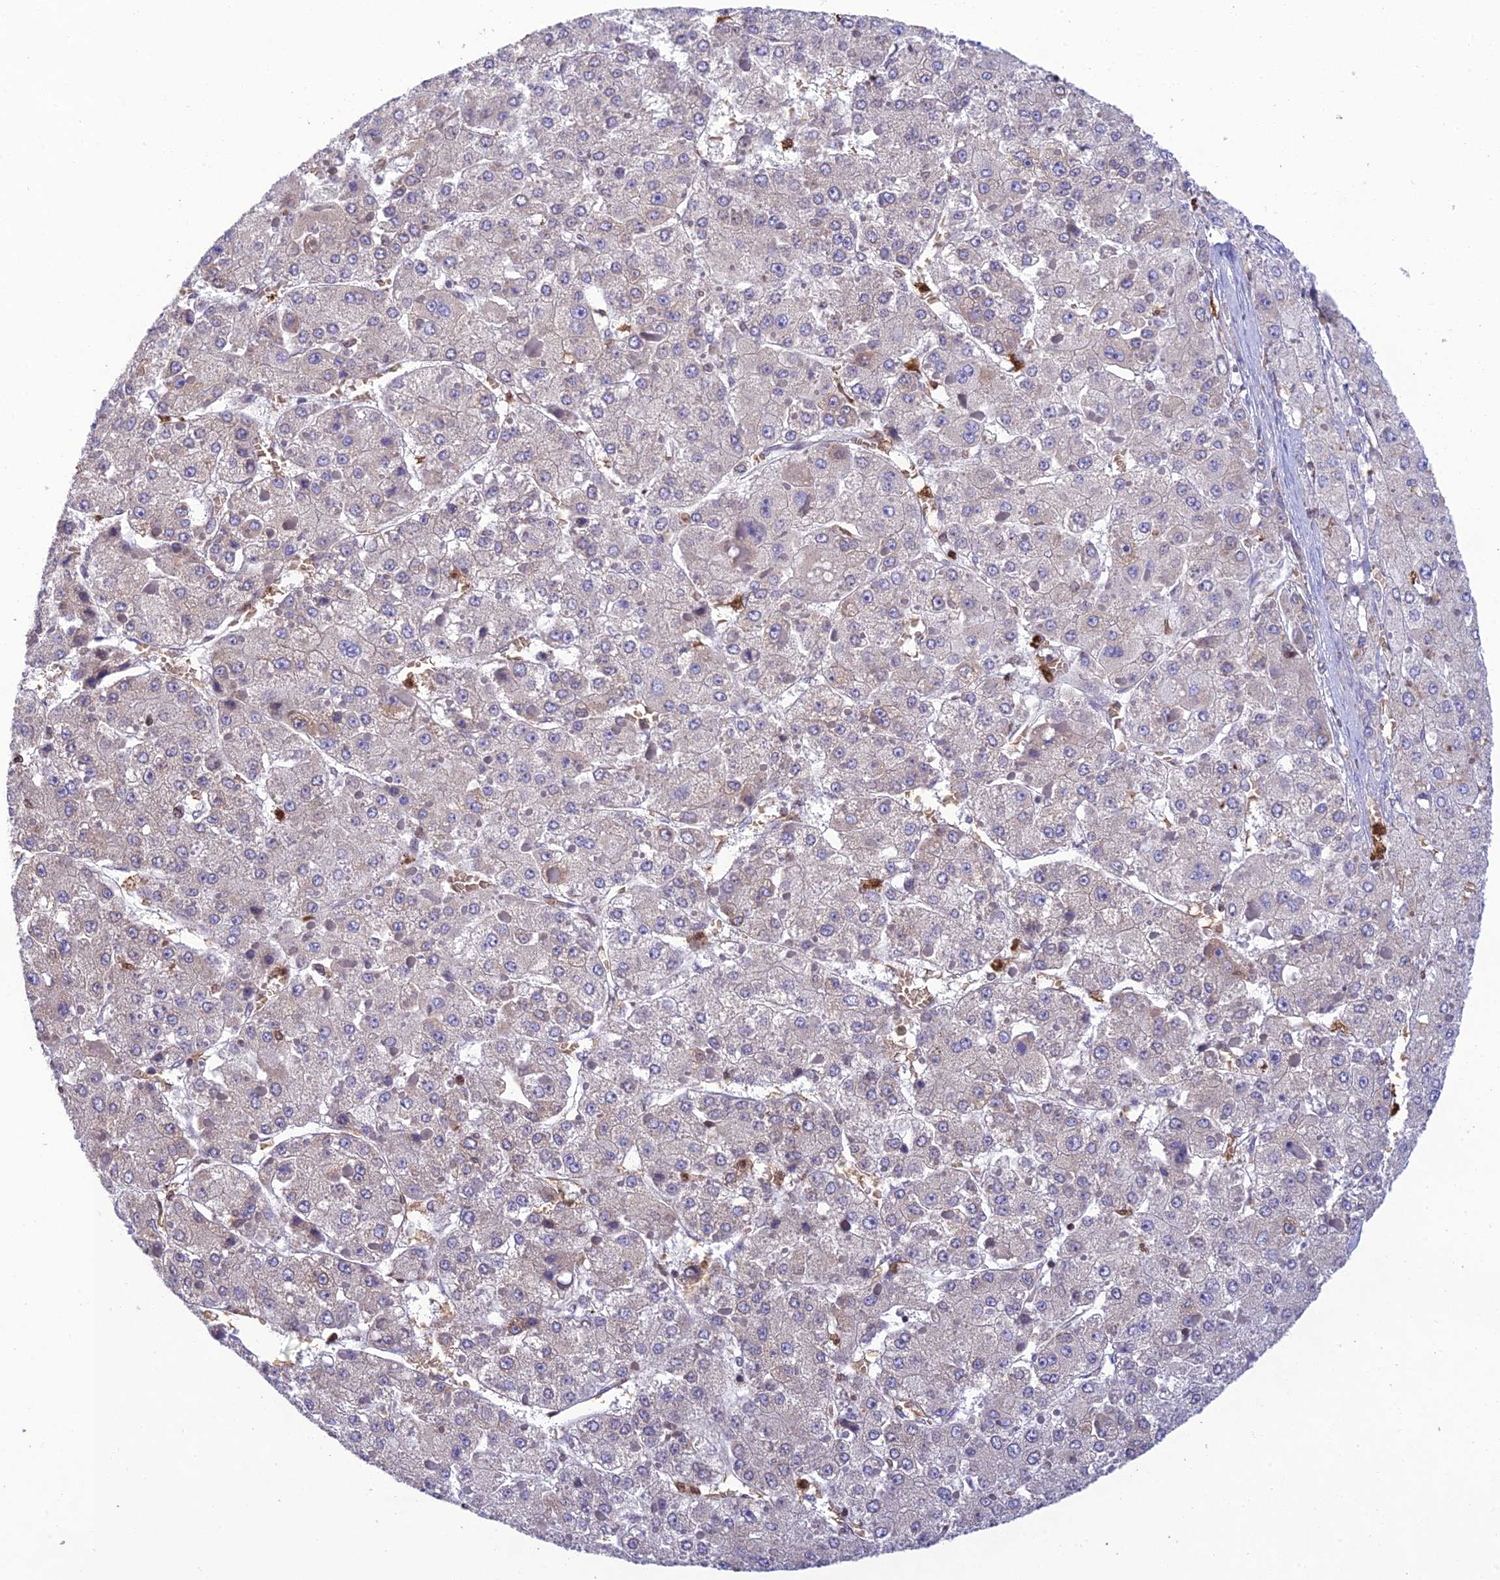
{"staining": {"intensity": "negative", "quantity": "none", "location": "none"}, "tissue": "liver cancer", "cell_type": "Tumor cells", "image_type": "cancer", "snomed": [{"axis": "morphology", "description": "Carcinoma, Hepatocellular, NOS"}, {"axis": "topography", "description": "Liver"}], "caption": "The histopathology image demonstrates no staining of tumor cells in liver hepatocellular carcinoma. Brightfield microscopy of immunohistochemistry stained with DAB (3,3'-diaminobenzidine) (brown) and hematoxylin (blue), captured at high magnification.", "gene": "PKHD1L1", "patient": {"sex": "female", "age": 73}}